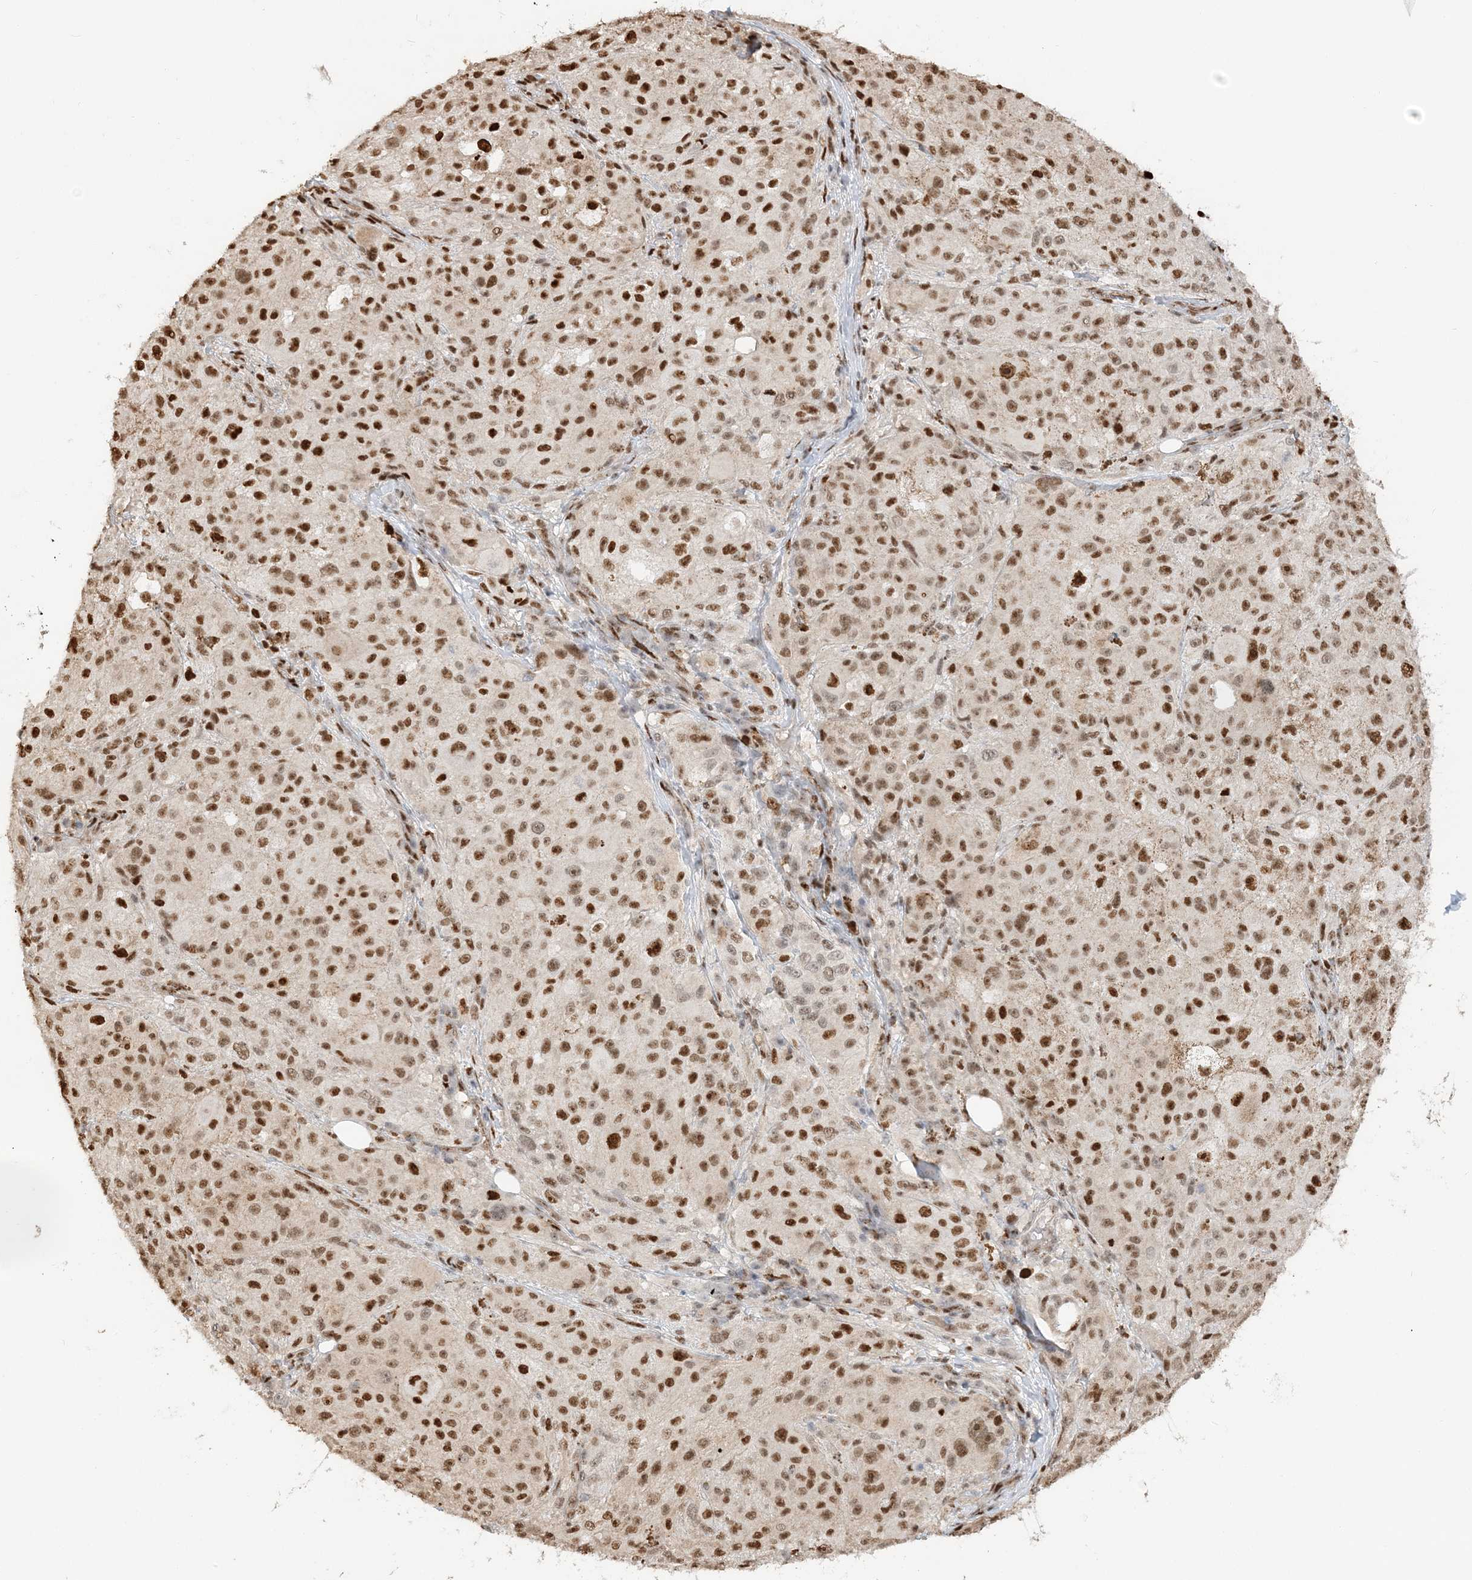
{"staining": {"intensity": "strong", "quantity": ">75%", "location": "nuclear"}, "tissue": "melanoma", "cell_type": "Tumor cells", "image_type": "cancer", "snomed": [{"axis": "morphology", "description": "Necrosis, NOS"}, {"axis": "morphology", "description": "Malignant melanoma, NOS"}, {"axis": "topography", "description": "Skin"}], "caption": "A brown stain shows strong nuclear staining of a protein in human melanoma tumor cells.", "gene": "SUMO2", "patient": {"sex": "female", "age": 87}}